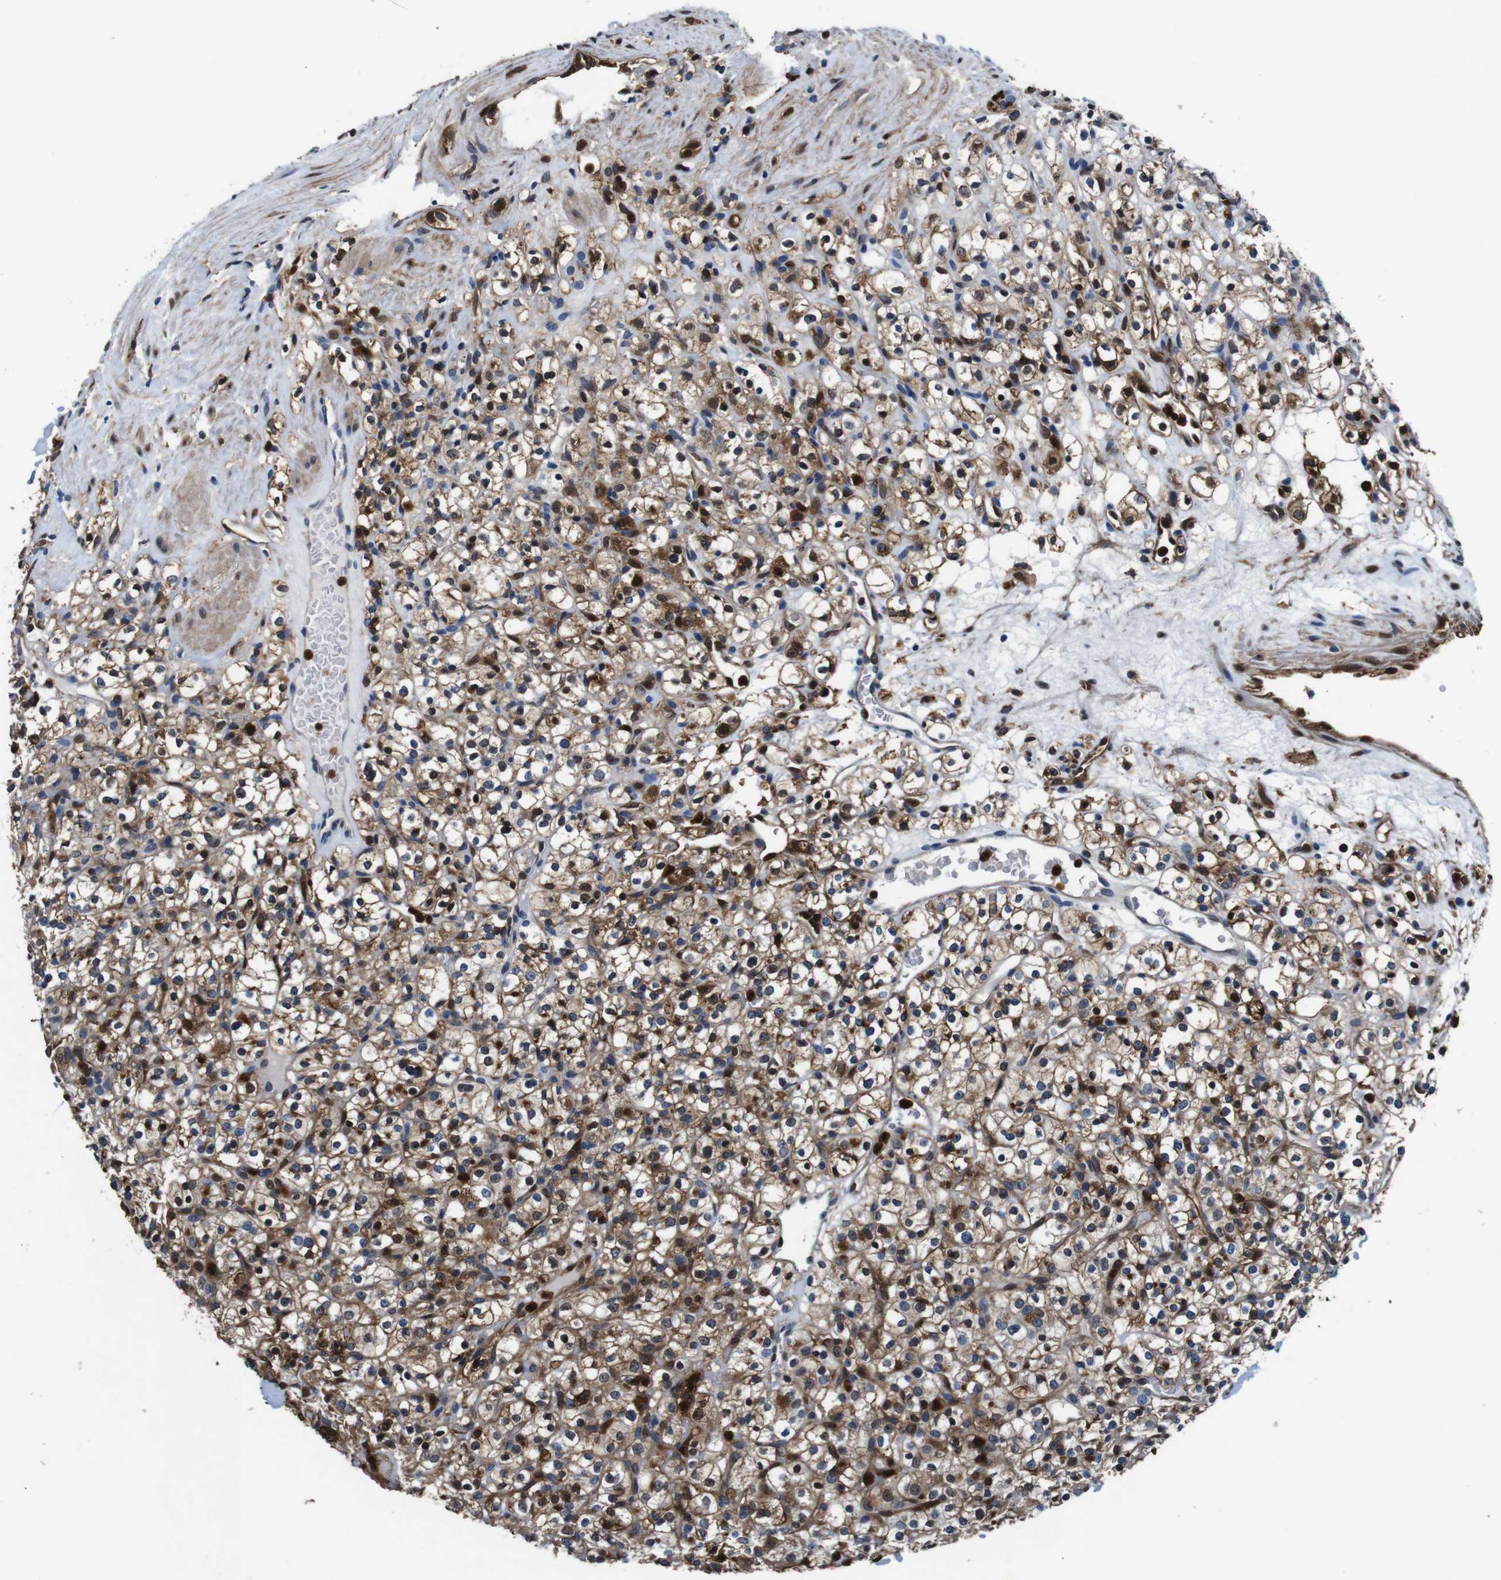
{"staining": {"intensity": "strong", "quantity": "25%-75%", "location": "cytoplasmic/membranous,nuclear"}, "tissue": "renal cancer", "cell_type": "Tumor cells", "image_type": "cancer", "snomed": [{"axis": "morphology", "description": "Normal tissue, NOS"}, {"axis": "morphology", "description": "Adenocarcinoma, NOS"}, {"axis": "topography", "description": "Kidney"}], "caption": "Human adenocarcinoma (renal) stained with a brown dye exhibits strong cytoplasmic/membranous and nuclear positive positivity in approximately 25%-75% of tumor cells.", "gene": "ANXA1", "patient": {"sex": "female", "age": 72}}